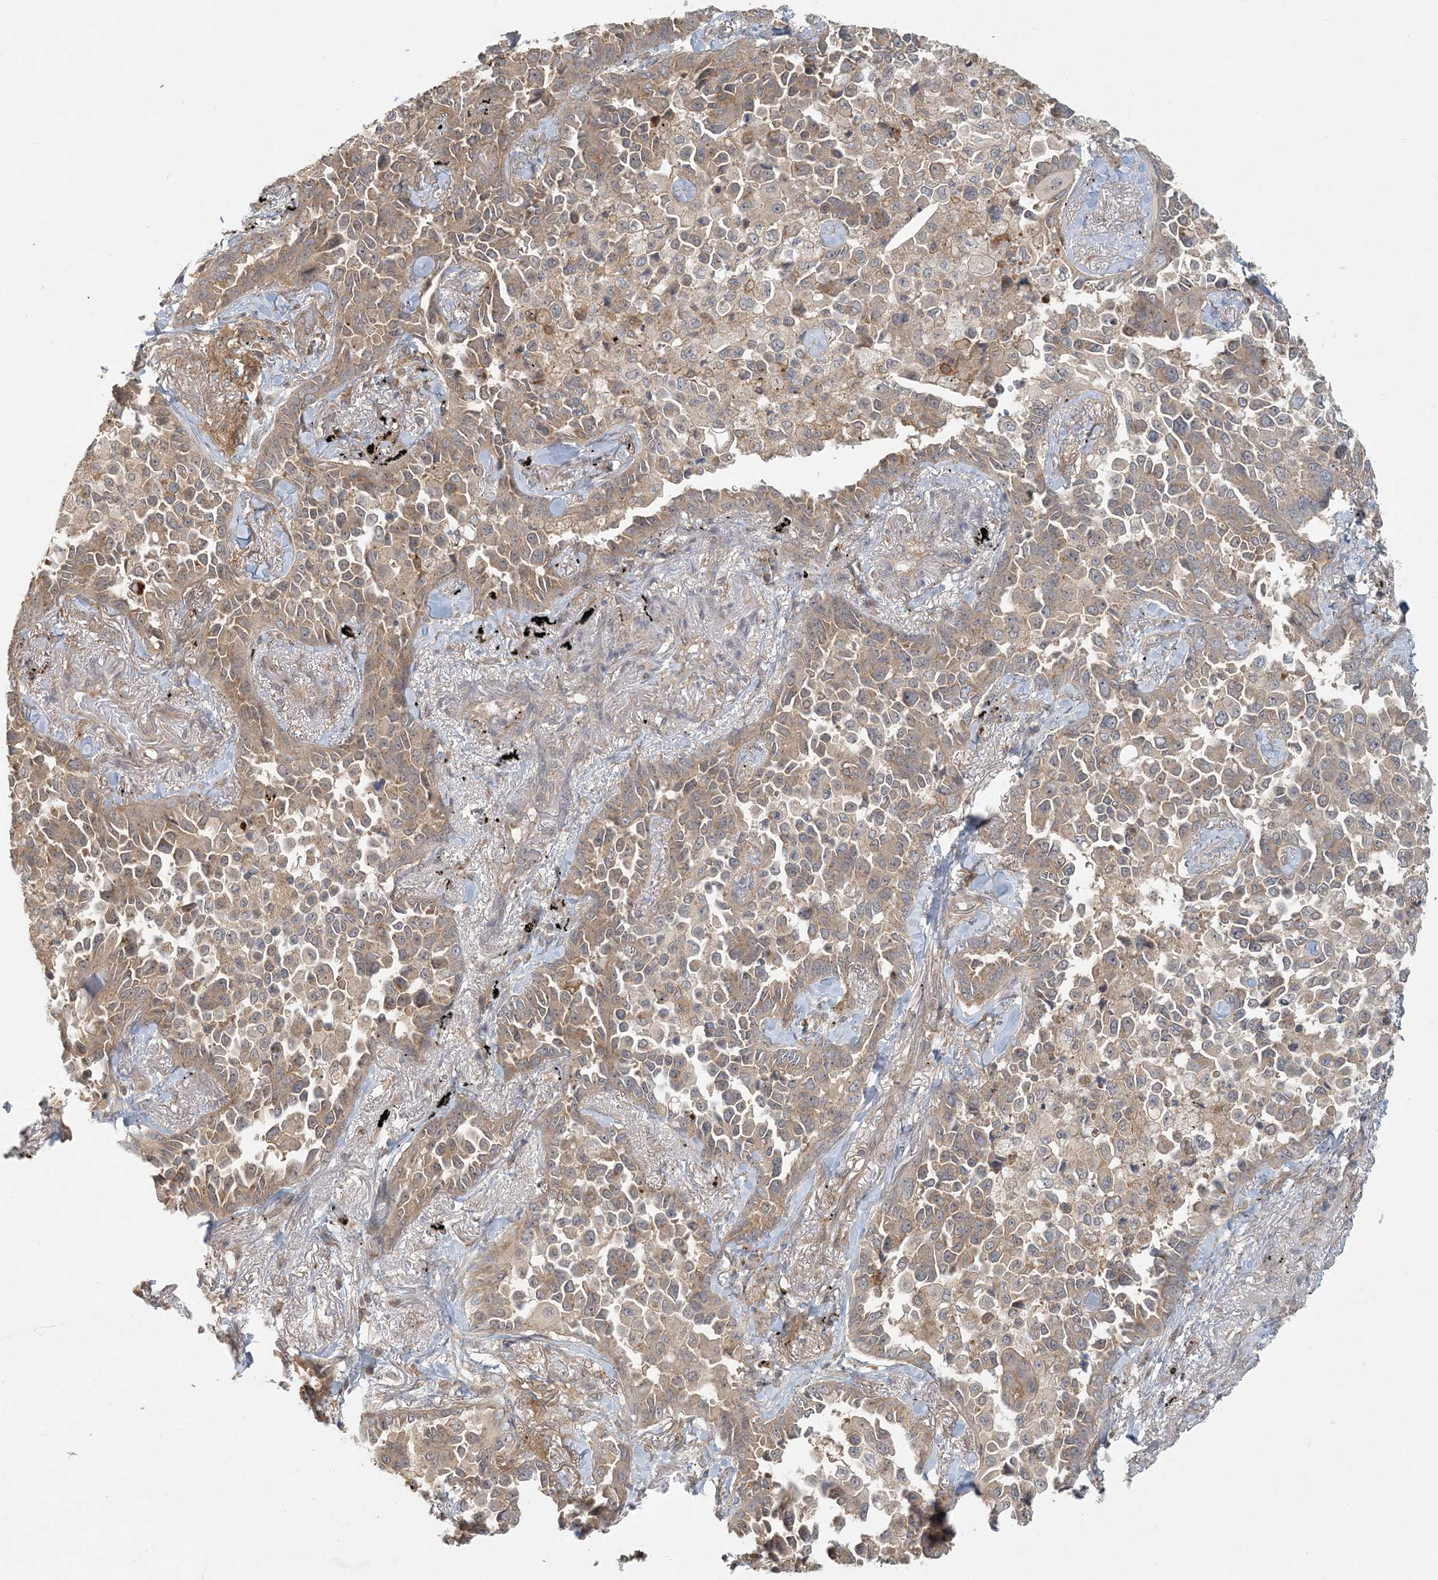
{"staining": {"intensity": "weak", "quantity": ">75%", "location": "cytoplasmic/membranous"}, "tissue": "lung cancer", "cell_type": "Tumor cells", "image_type": "cancer", "snomed": [{"axis": "morphology", "description": "Adenocarcinoma, NOS"}, {"axis": "topography", "description": "Lung"}], "caption": "This is a histology image of immunohistochemistry (IHC) staining of adenocarcinoma (lung), which shows weak positivity in the cytoplasmic/membranous of tumor cells.", "gene": "OBI1", "patient": {"sex": "female", "age": 67}}